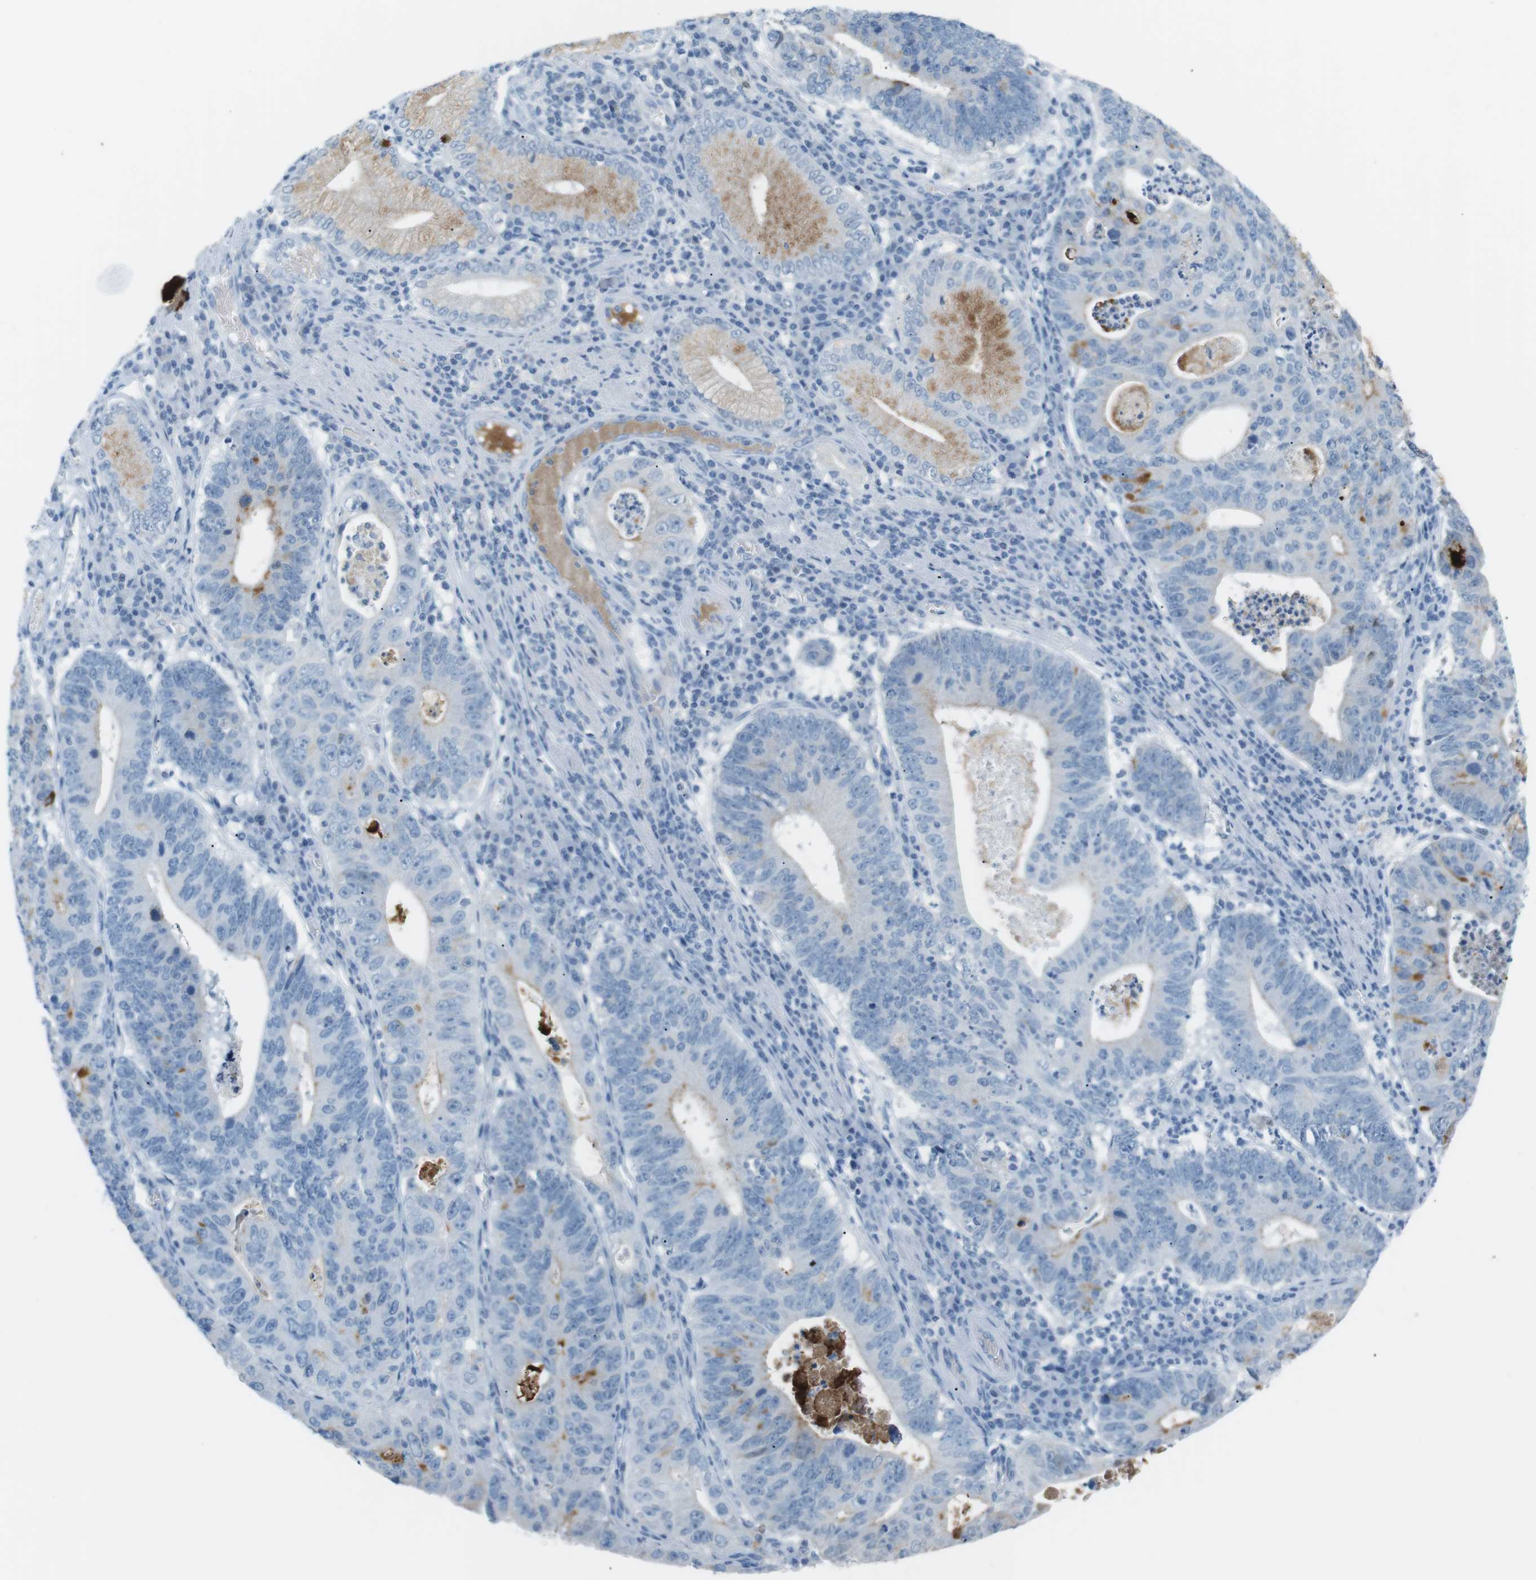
{"staining": {"intensity": "negative", "quantity": "none", "location": "none"}, "tissue": "stomach cancer", "cell_type": "Tumor cells", "image_type": "cancer", "snomed": [{"axis": "morphology", "description": "Adenocarcinoma, NOS"}, {"axis": "topography", "description": "Stomach"}], "caption": "Immunohistochemistry of human stomach cancer (adenocarcinoma) reveals no expression in tumor cells.", "gene": "AZGP1", "patient": {"sex": "male", "age": 59}}